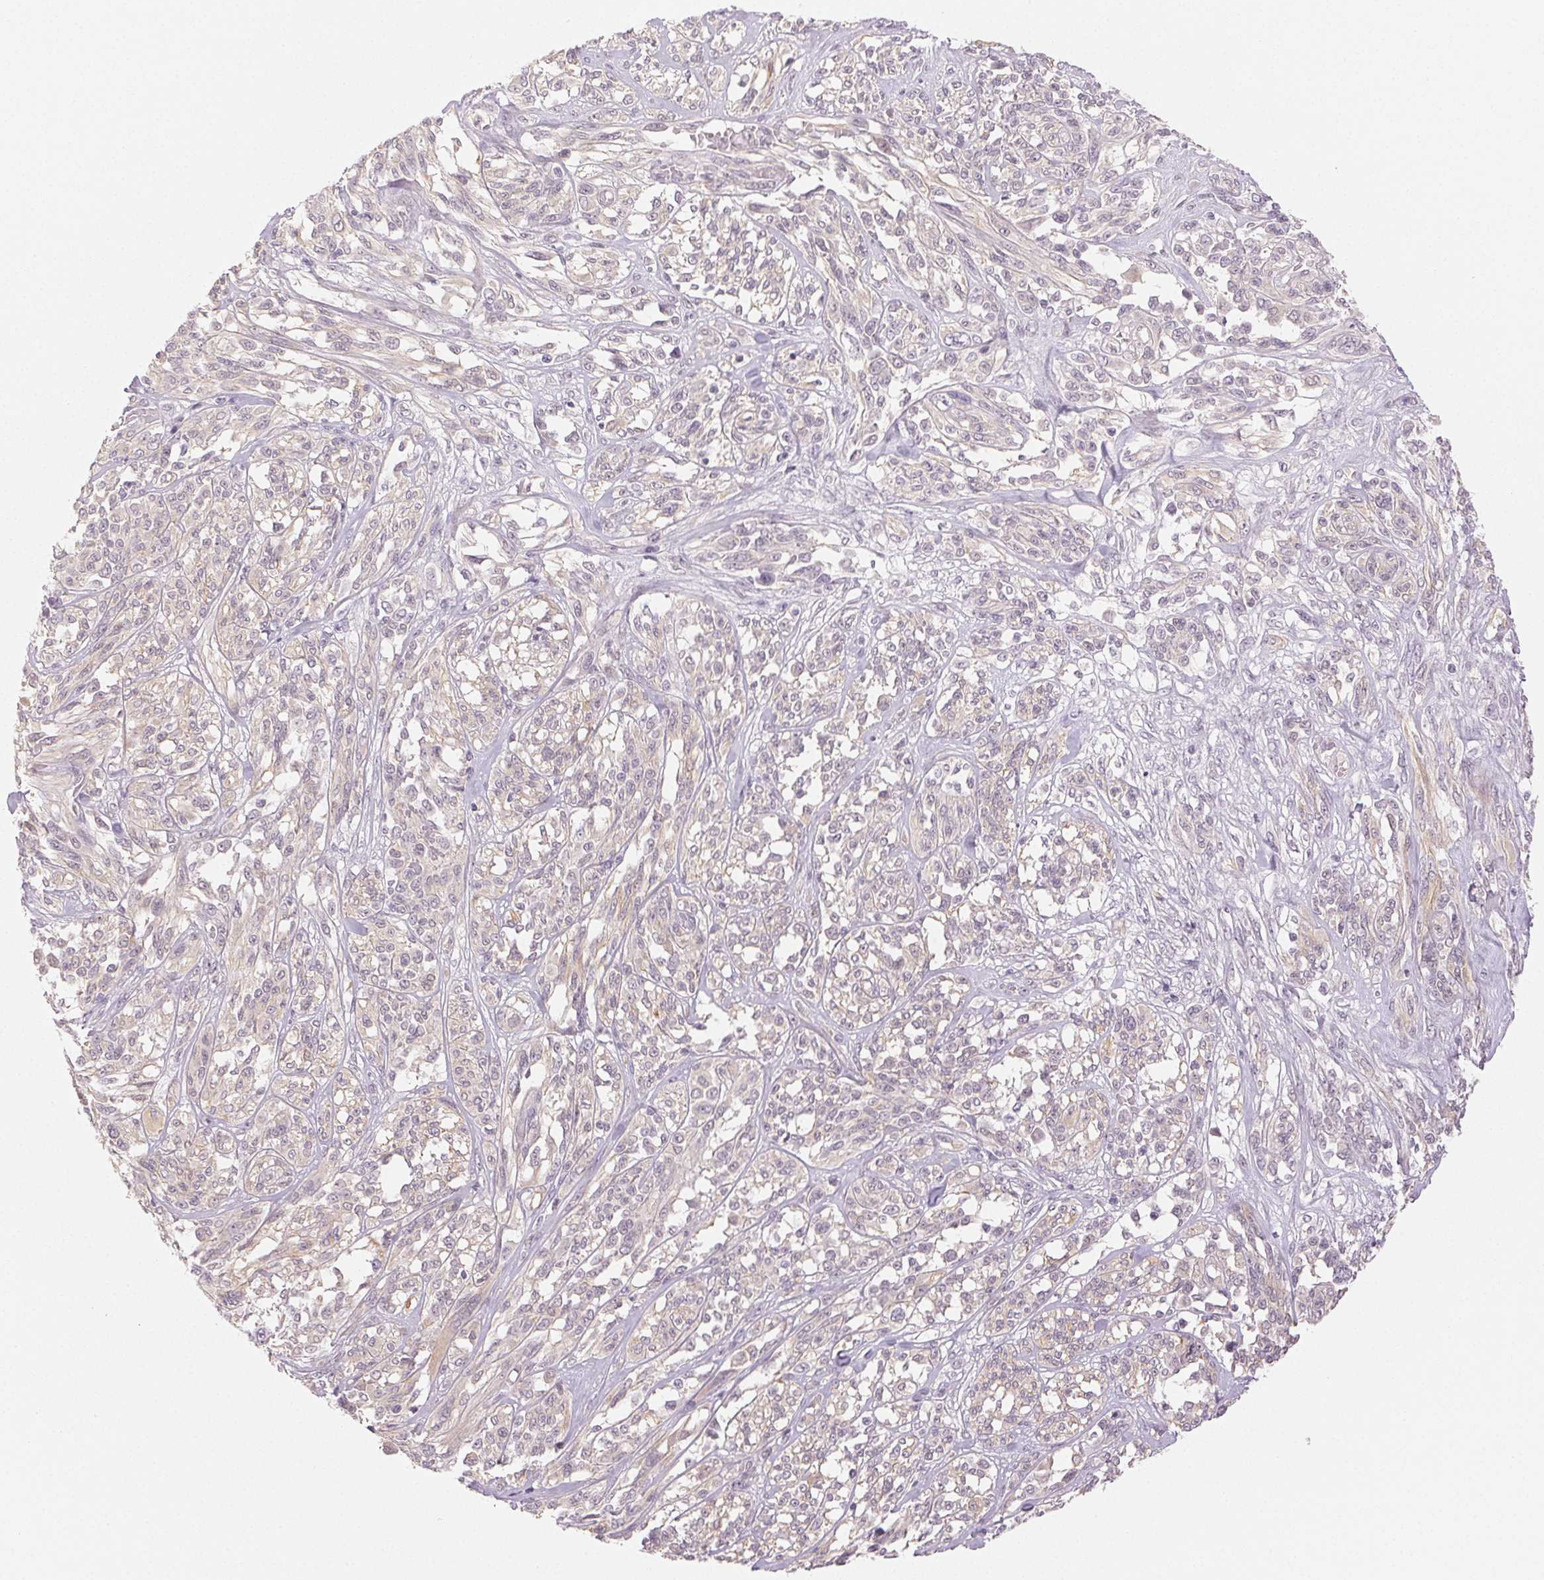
{"staining": {"intensity": "negative", "quantity": "none", "location": "none"}, "tissue": "melanoma", "cell_type": "Tumor cells", "image_type": "cancer", "snomed": [{"axis": "morphology", "description": "Malignant melanoma, NOS"}, {"axis": "topography", "description": "Skin"}], "caption": "Tumor cells are negative for protein expression in human melanoma.", "gene": "MAP1LC3A", "patient": {"sex": "female", "age": 91}}